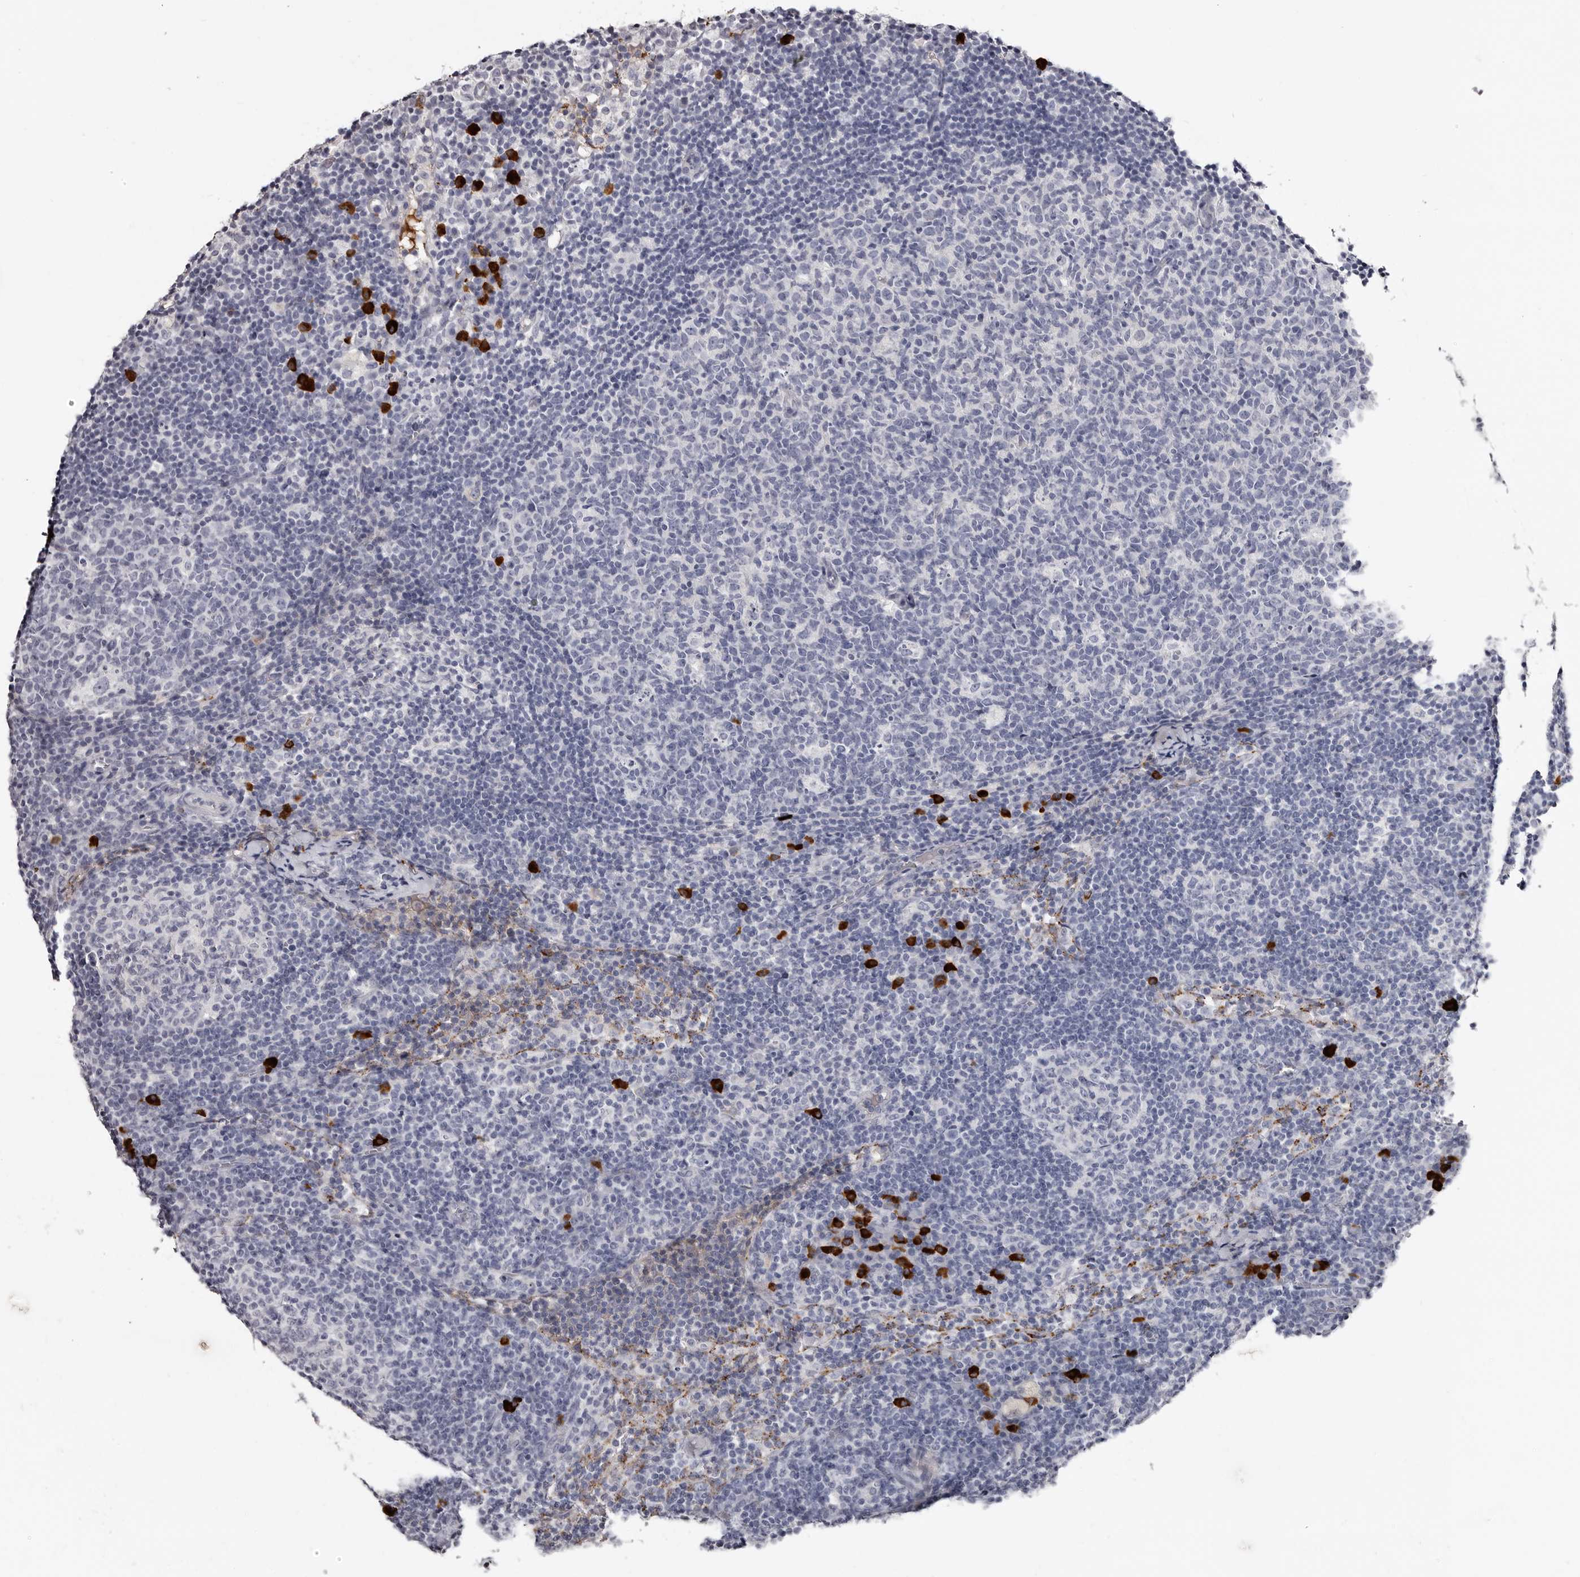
{"staining": {"intensity": "negative", "quantity": "none", "location": "none"}, "tissue": "lymph node", "cell_type": "Germinal center cells", "image_type": "normal", "snomed": [{"axis": "morphology", "description": "Normal tissue, NOS"}, {"axis": "morphology", "description": "Inflammation, NOS"}, {"axis": "topography", "description": "Lymph node"}], "caption": "This is an immunohistochemistry (IHC) photomicrograph of normal lymph node. There is no expression in germinal center cells.", "gene": "TBC1D22B", "patient": {"sex": "male", "age": 55}}